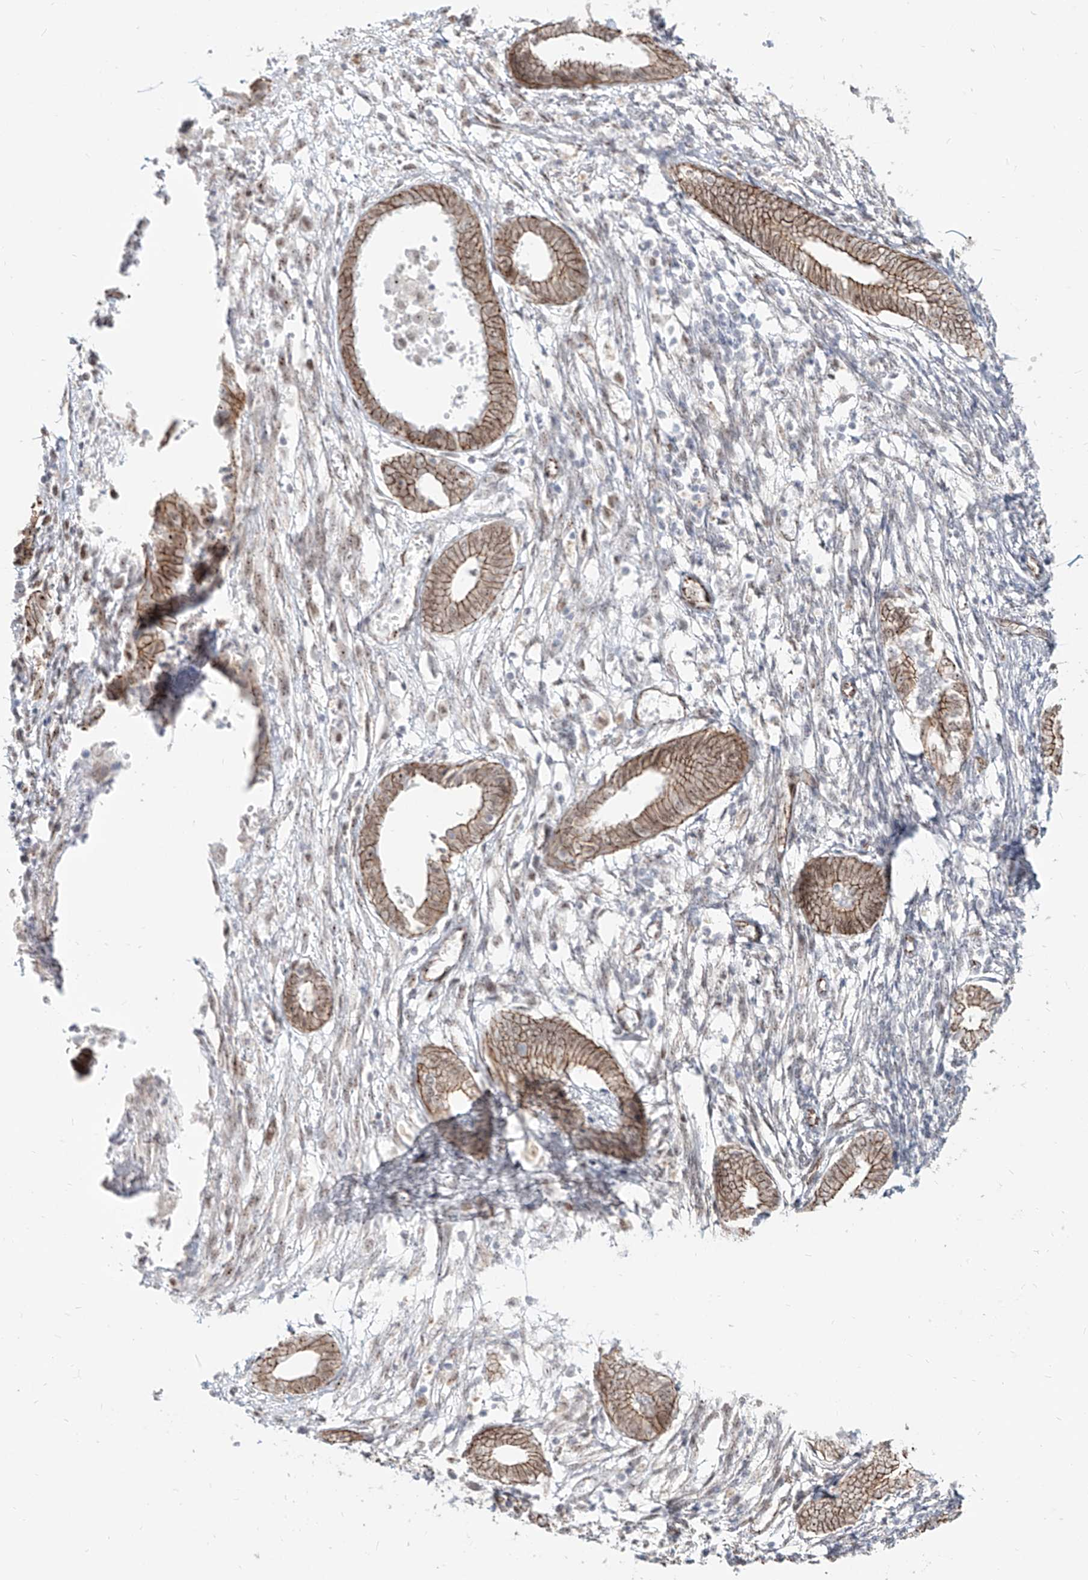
{"staining": {"intensity": "weak", "quantity": "<25%", "location": "nuclear"}, "tissue": "endometrium", "cell_type": "Cells in endometrial stroma", "image_type": "normal", "snomed": [{"axis": "morphology", "description": "Normal tissue, NOS"}, {"axis": "topography", "description": "Endometrium"}], "caption": "The micrograph exhibits no significant expression in cells in endometrial stroma of endometrium.", "gene": "ZNF710", "patient": {"sex": "female", "age": 56}}